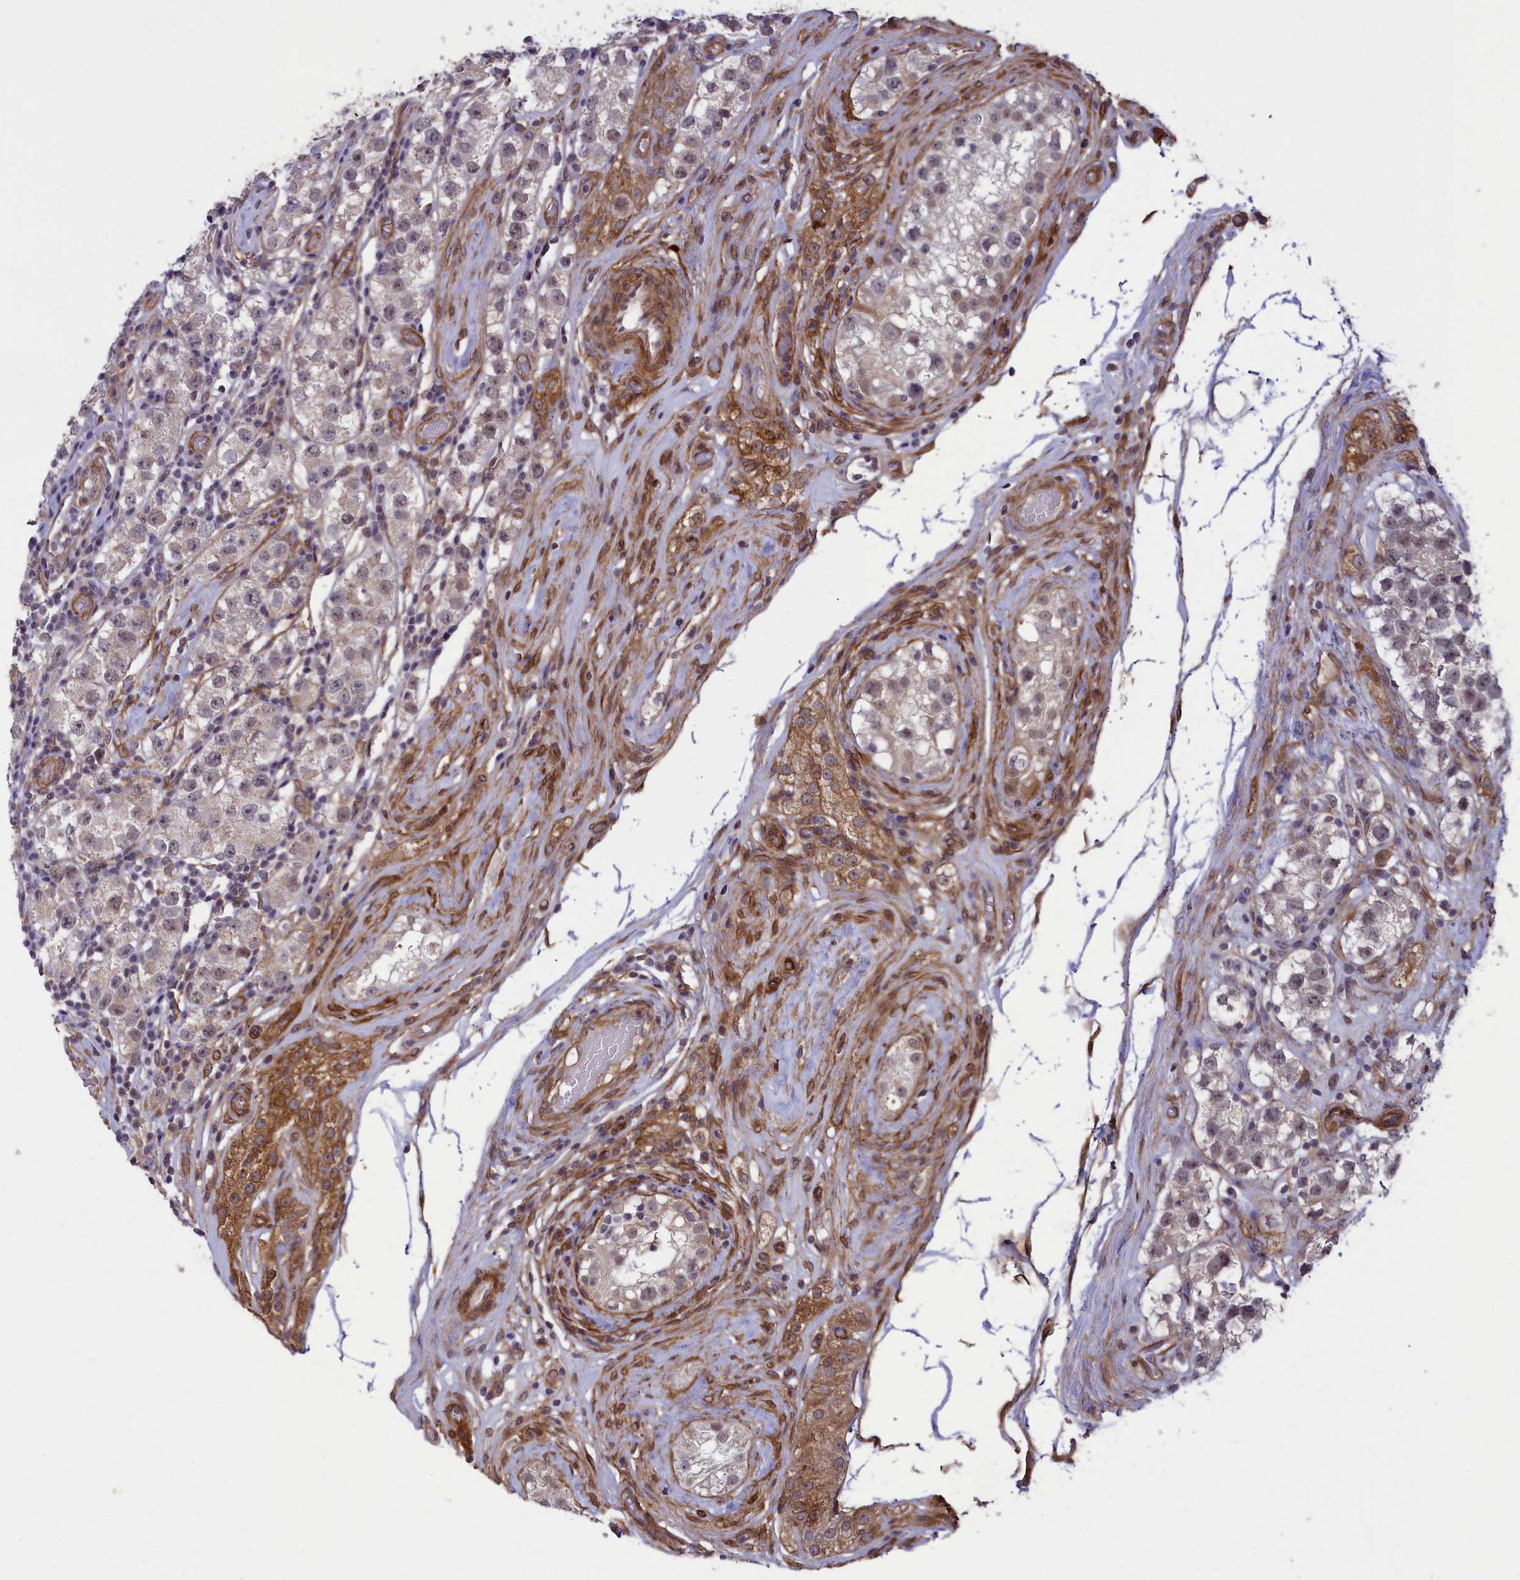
{"staining": {"intensity": "weak", "quantity": "<25%", "location": "nuclear"}, "tissue": "testis cancer", "cell_type": "Tumor cells", "image_type": "cancer", "snomed": [{"axis": "morphology", "description": "Seminoma, NOS"}, {"axis": "topography", "description": "Testis"}], "caption": "Immunohistochemical staining of testis cancer (seminoma) demonstrates no significant expression in tumor cells.", "gene": "TNS1", "patient": {"sex": "male", "age": 34}}